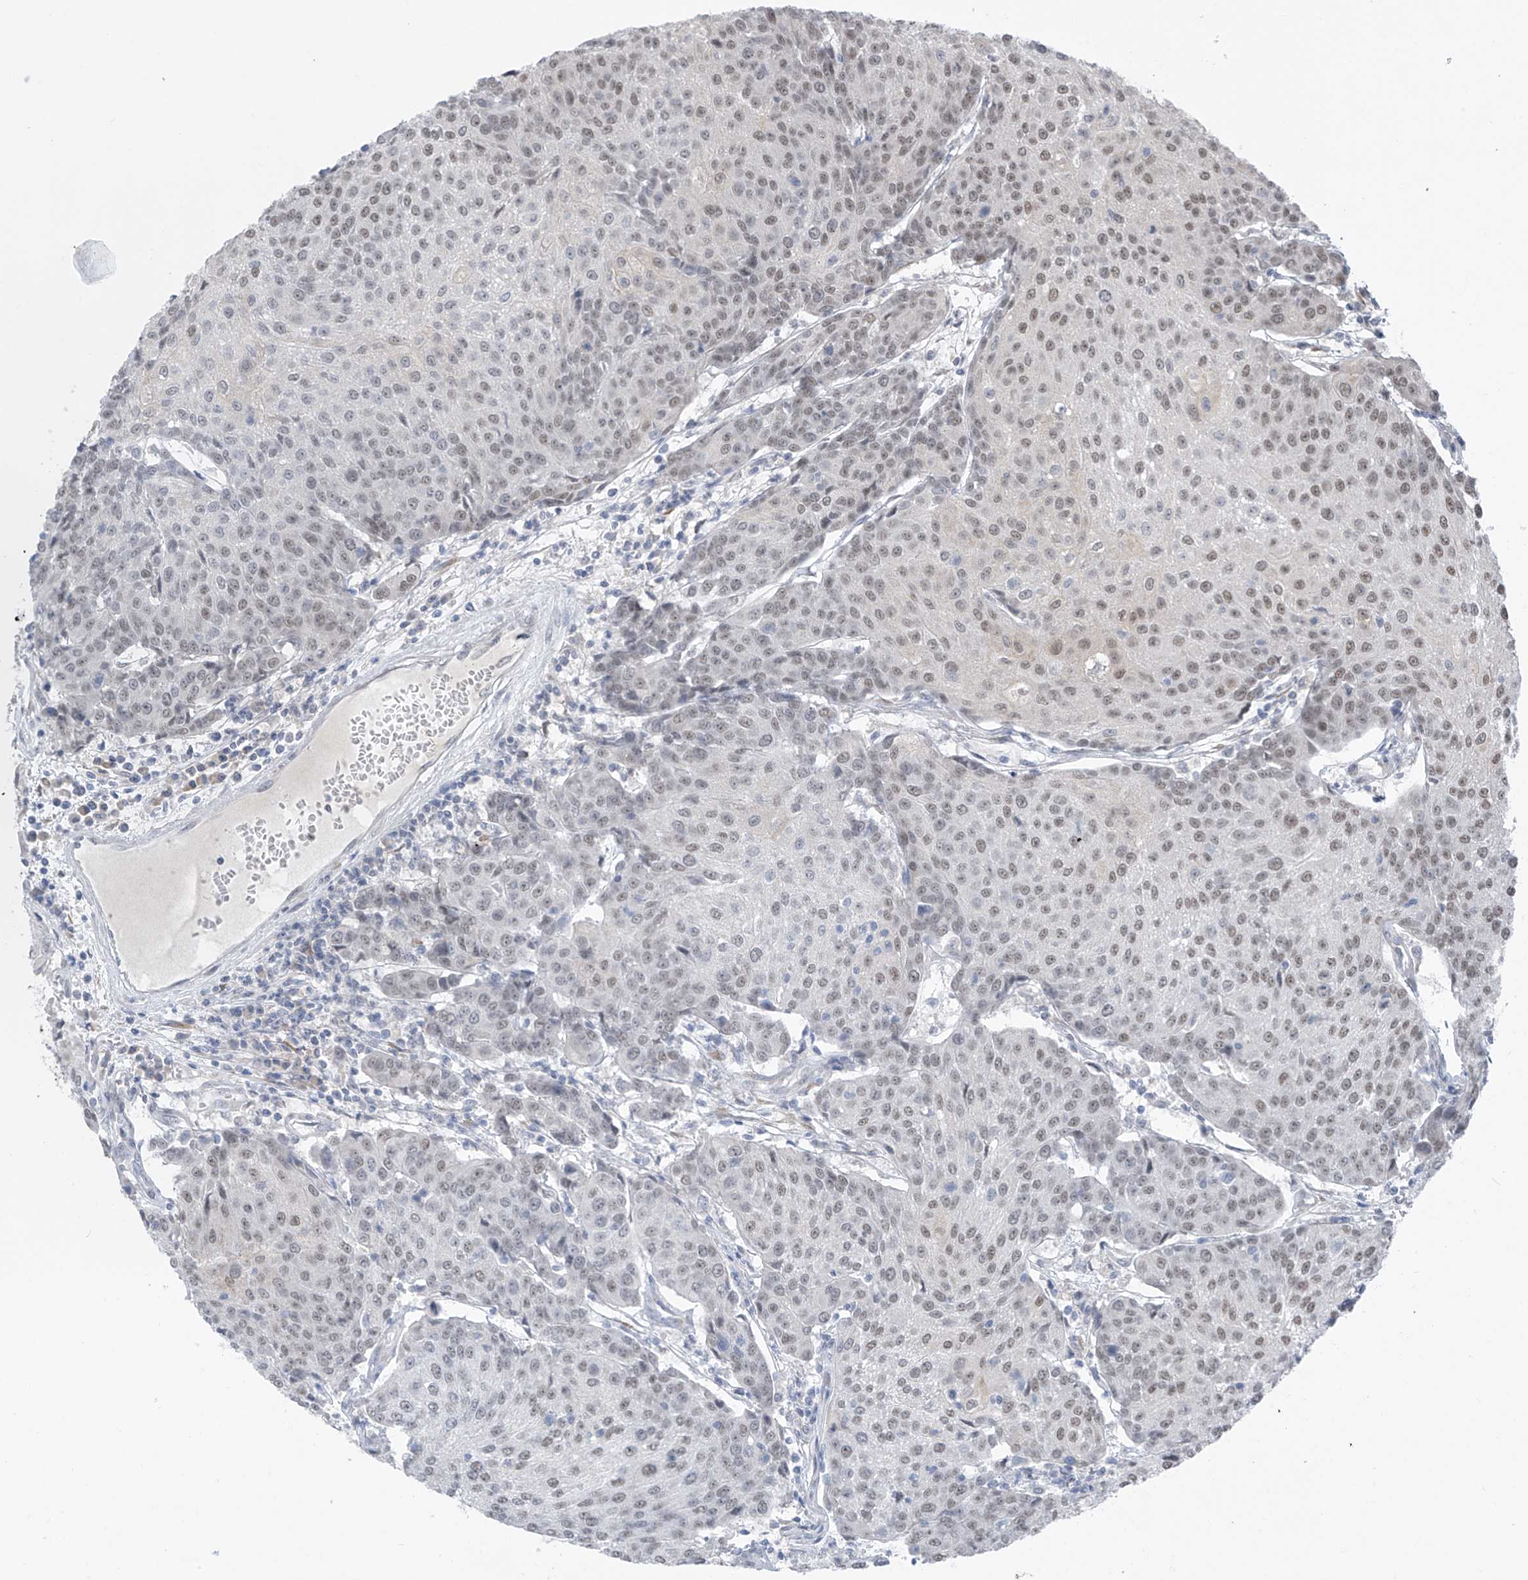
{"staining": {"intensity": "weak", "quantity": "25%-75%", "location": "nuclear"}, "tissue": "urothelial cancer", "cell_type": "Tumor cells", "image_type": "cancer", "snomed": [{"axis": "morphology", "description": "Urothelial carcinoma, High grade"}, {"axis": "topography", "description": "Urinary bladder"}], "caption": "Immunohistochemistry (IHC) of high-grade urothelial carcinoma exhibits low levels of weak nuclear staining in about 25%-75% of tumor cells. The staining was performed using DAB (3,3'-diaminobenzidine), with brown indicating positive protein expression. Nuclei are stained blue with hematoxylin.", "gene": "CYP4V2", "patient": {"sex": "female", "age": 85}}